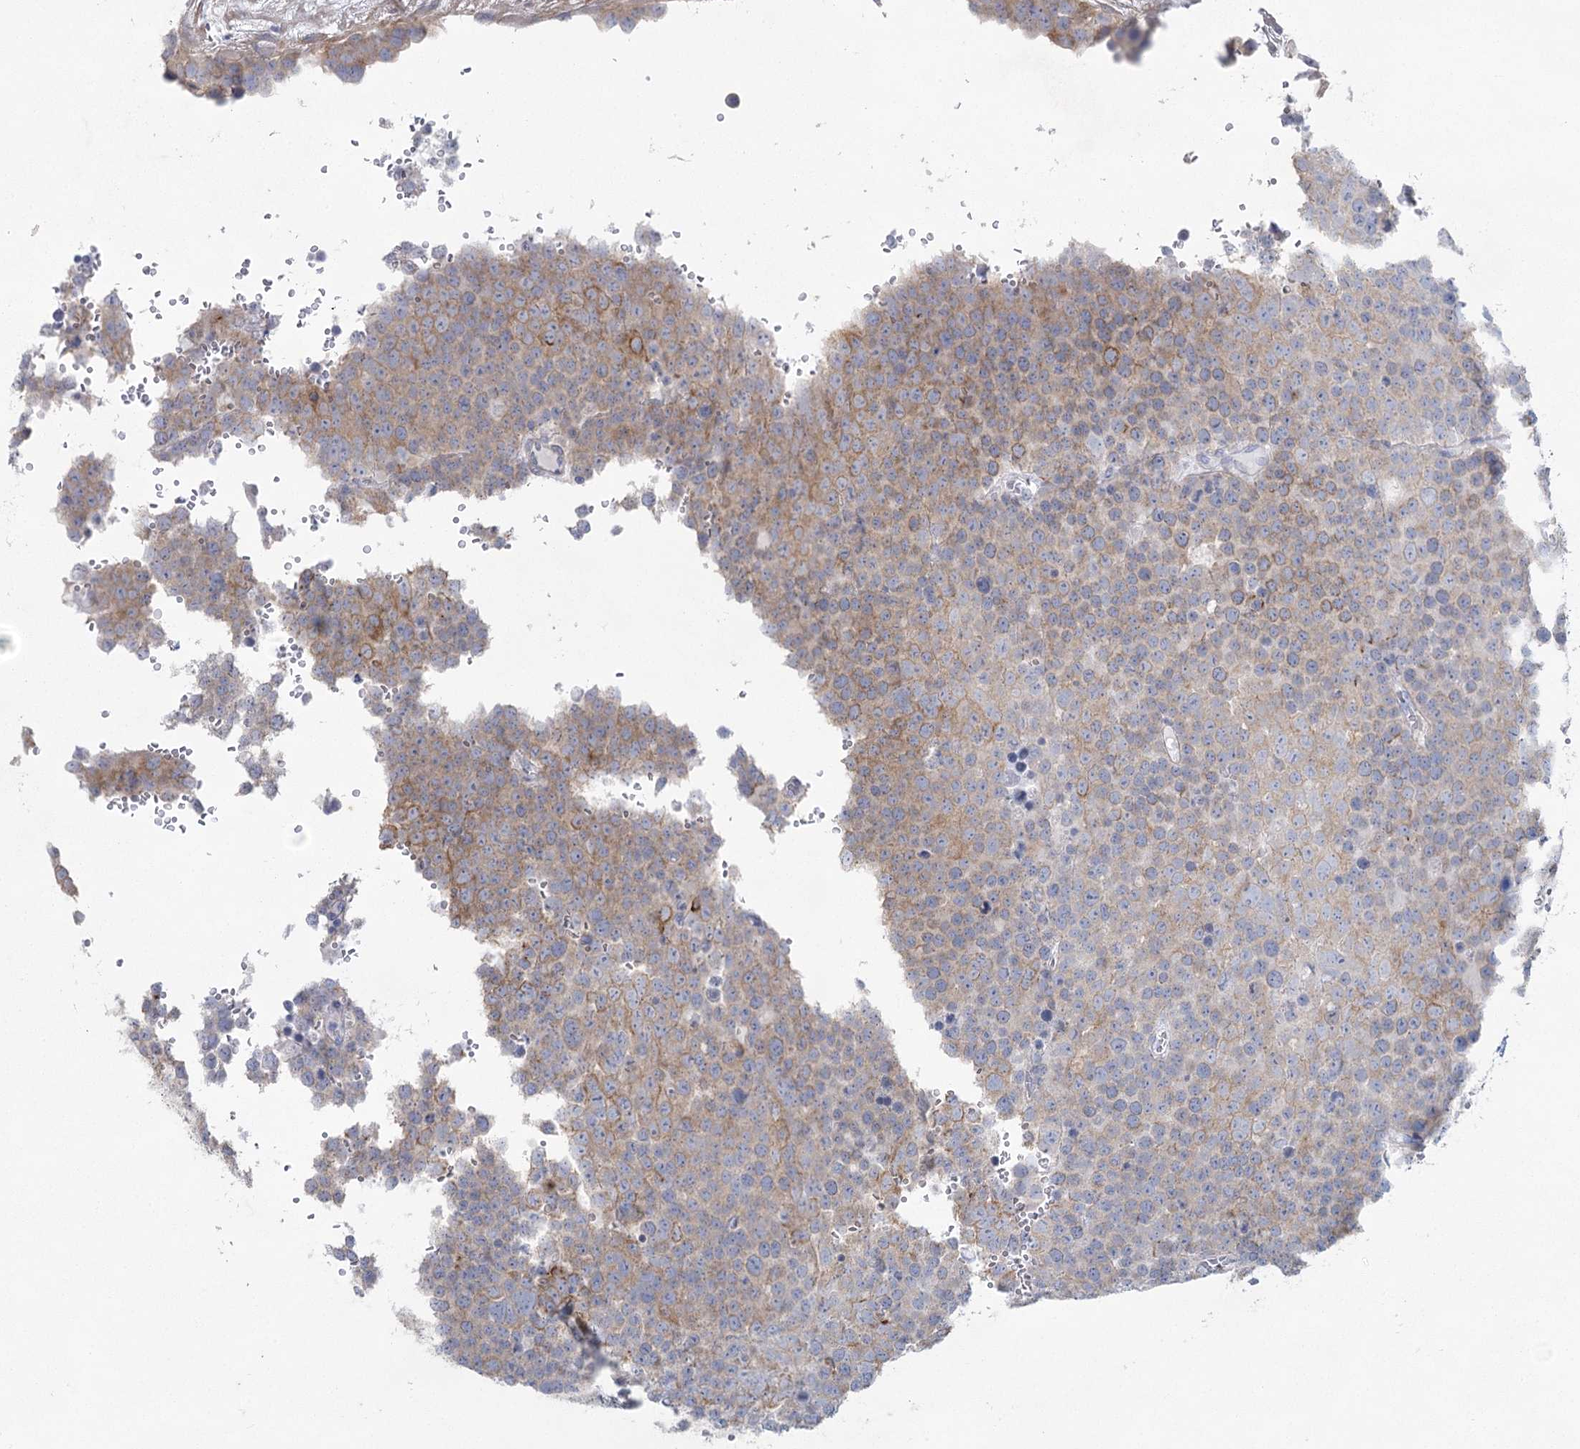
{"staining": {"intensity": "weak", "quantity": "25%-75%", "location": "cytoplasmic/membranous"}, "tissue": "testis cancer", "cell_type": "Tumor cells", "image_type": "cancer", "snomed": [{"axis": "morphology", "description": "Seminoma, NOS"}, {"axis": "topography", "description": "Testis"}], "caption": "DAB (3,3'-diaminobenzidine) immunohistochemical staining of human testis cancer demonstrates weak cytoplasmic/membranous protein positivity in approximately 25%-75% of tumor cells.", "gene": "CCDC88A", "patient": {"sex": "male", "age": 71}}